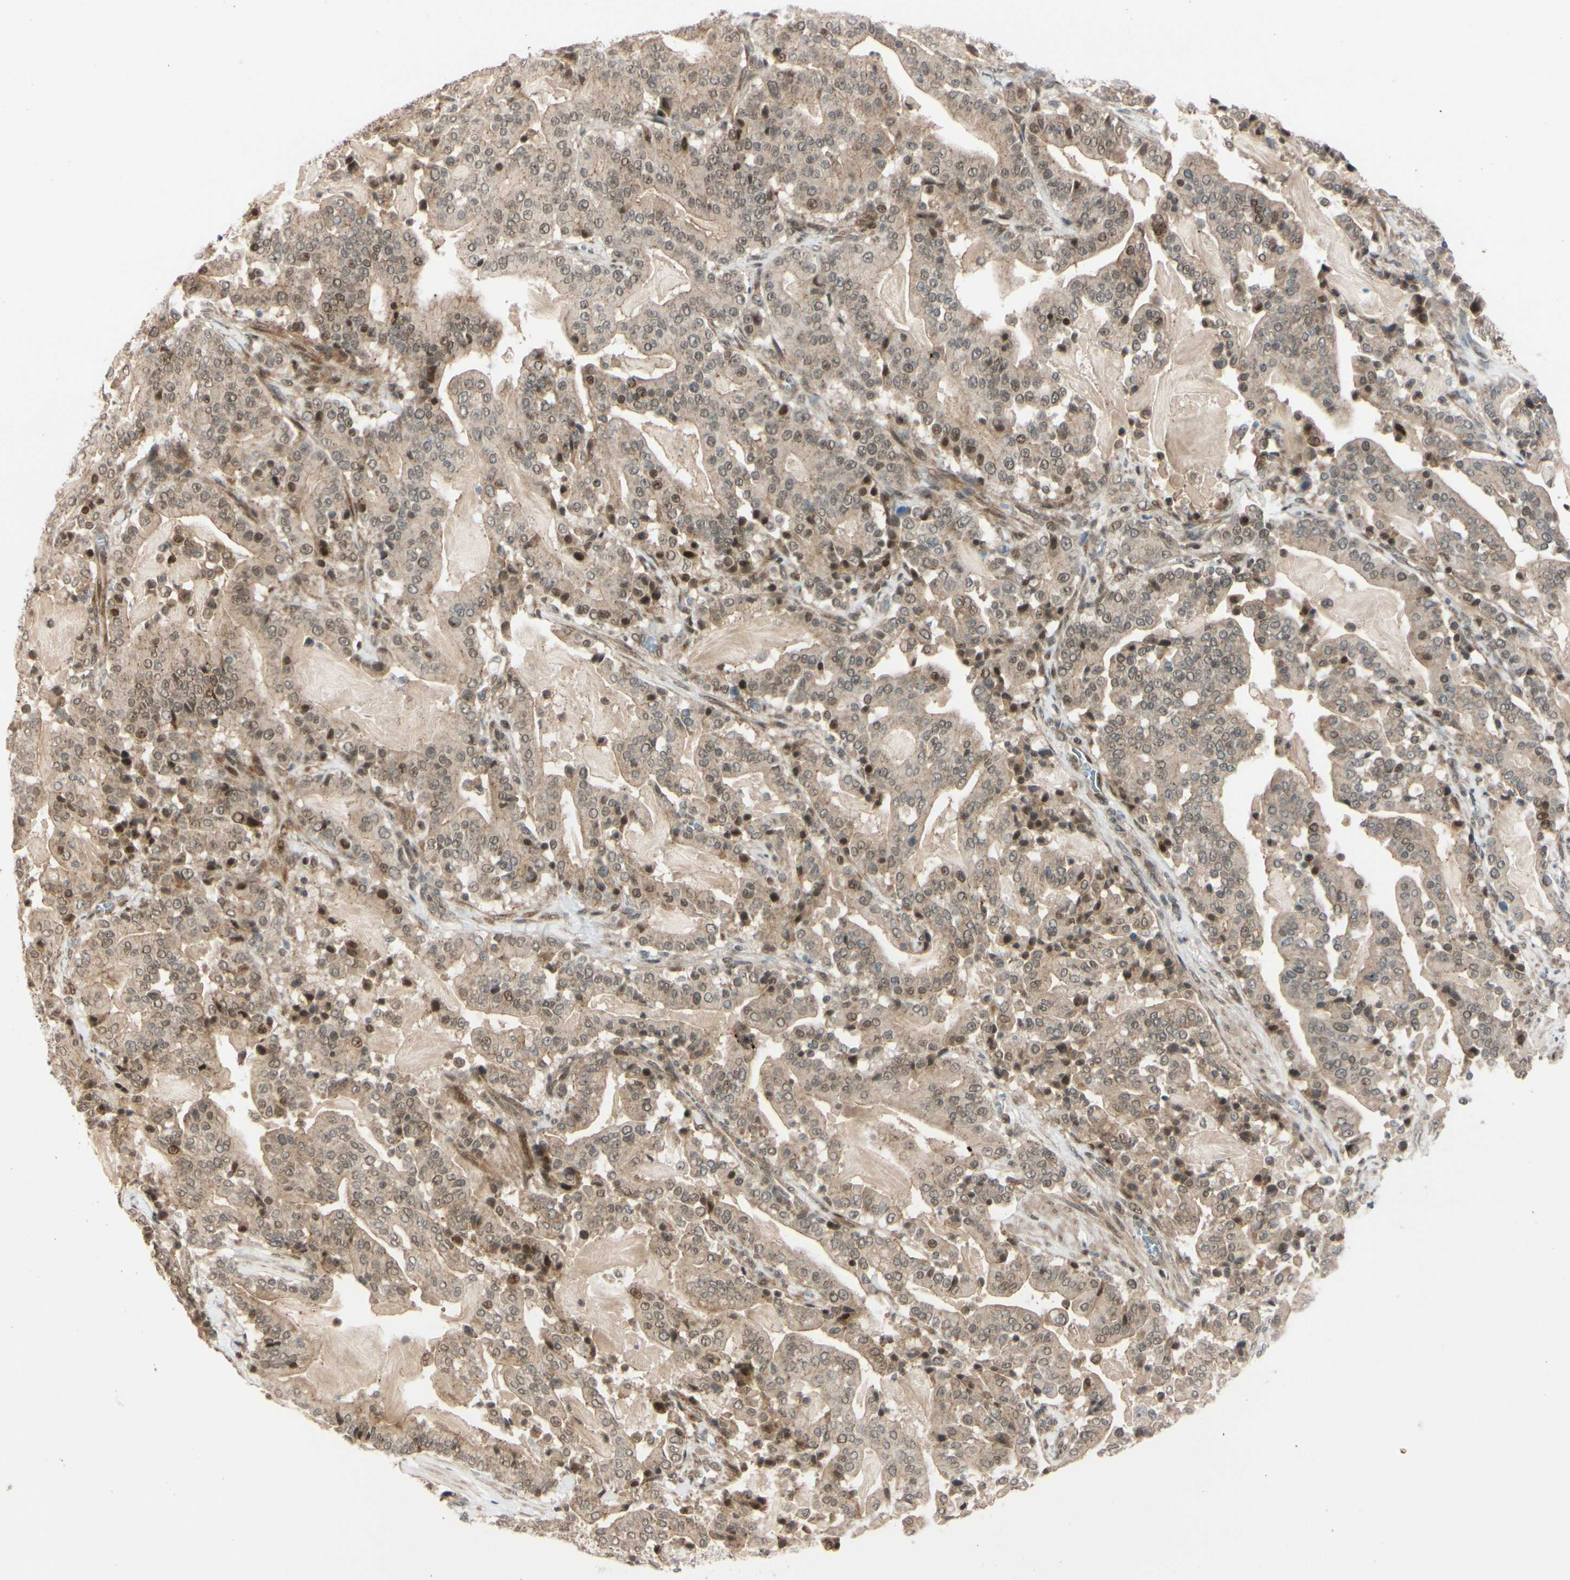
{"staining": {"intensity": "moderate", "quantity": ">75%", "location": "cytoplasmic/membranous,nuclear"}, "tissue": "pancreatic cancer", "cell_type": "Tumor cells", "image_type": "cancer", "snomed": [{"axis": "morphology", "description": "Adenocarcinoma, NOS"}, {"axis": "topography", "description": "Pancreas"}], "caption": "Immunohistochemical staining of adenocarcinoma (pancreatic) displays medium levels of moderate cytoplasmic/membranous and nuclear positivity in about >75% of tumor cells.", "gene": "BRMS1", "patient": {"sex": "male", "age": 63}}